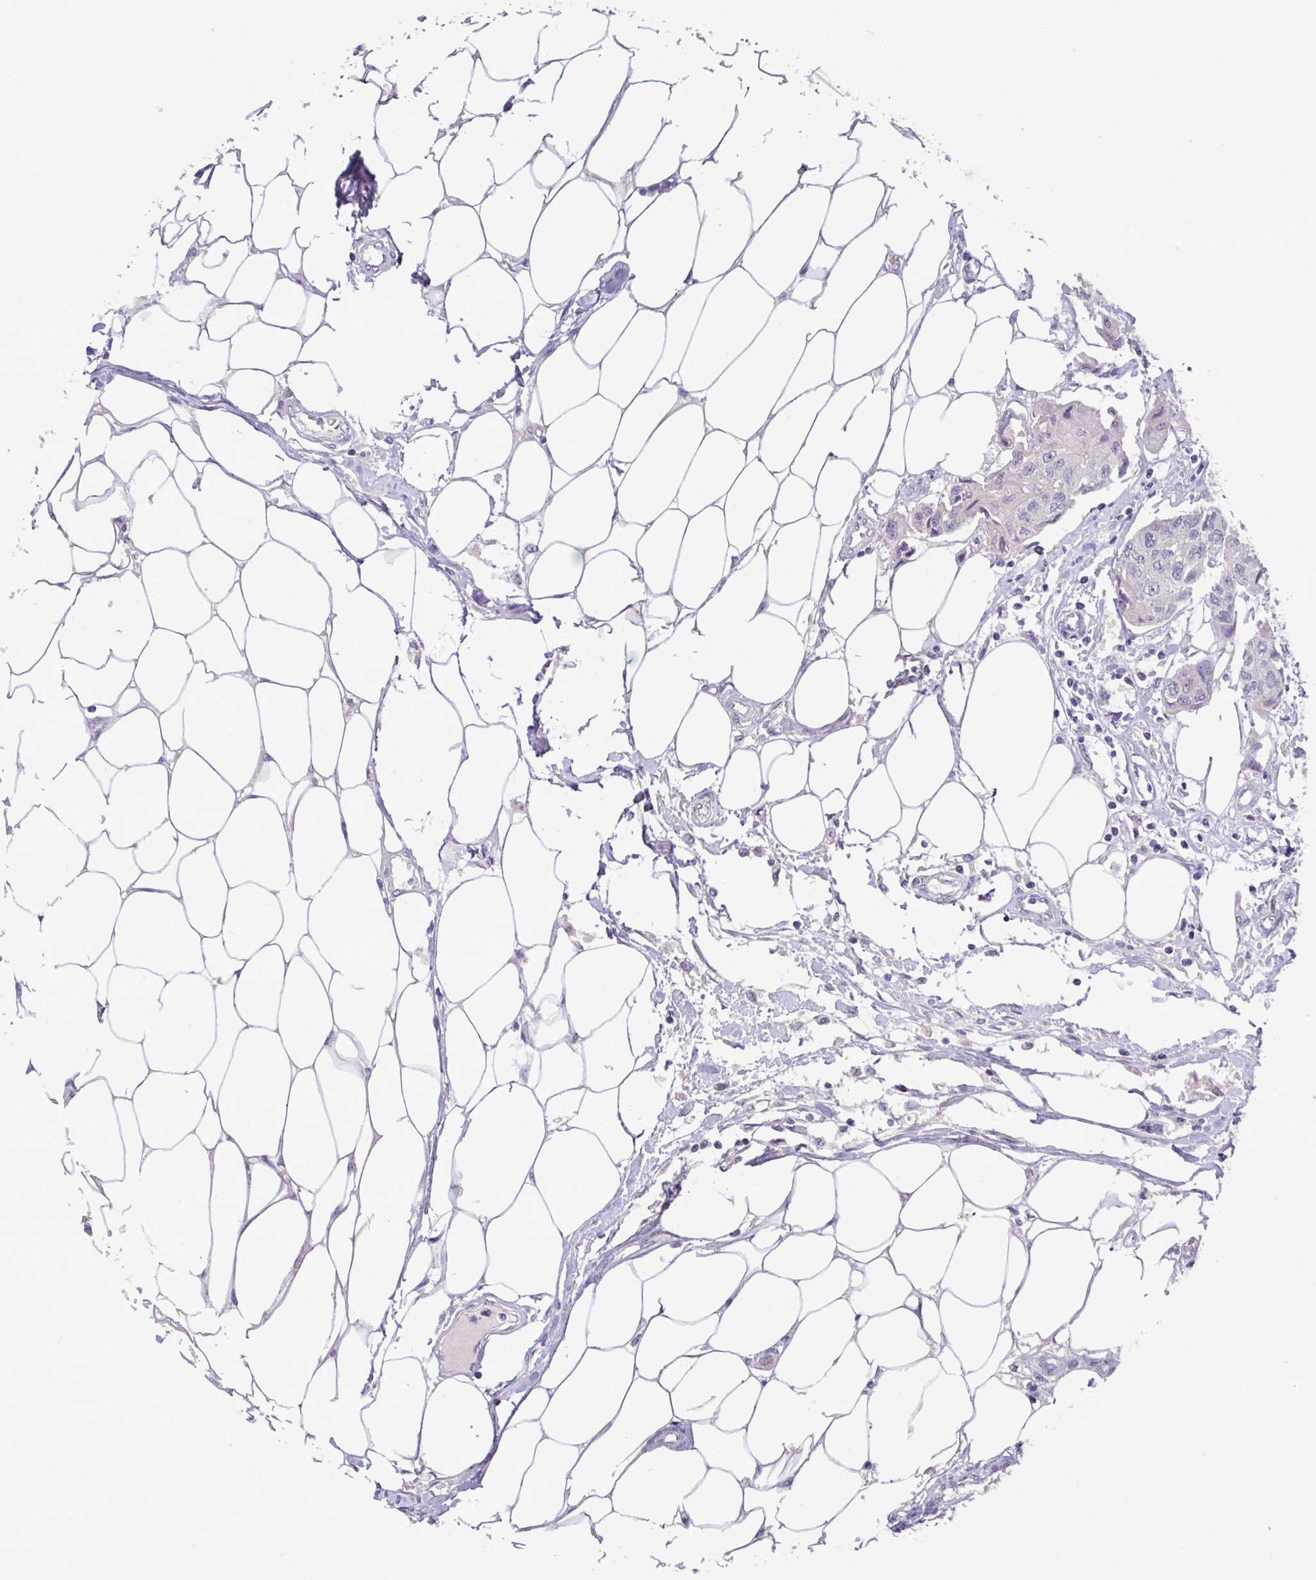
{"staining": {"intensity": "negative", "quantity": "none", "location": "none"}, "tissue": "breast cancer", "cell_type": "Tumor cells", "image_type": "cancer", "snomed": [{"axis": "morphology", "description": "Duct carcinoma"}, {"axis": "topography", "description": "Breast"}, {"axis": "topography", "description": "Lymph node"}], "caption": "An immunohistochemistry (IHC) photomicrograph of breast cancer is shown. There is no staining in tumor cells of breast cancer.", "gene": "PAX8", "patient": {"sex": "female", "age": 80}}